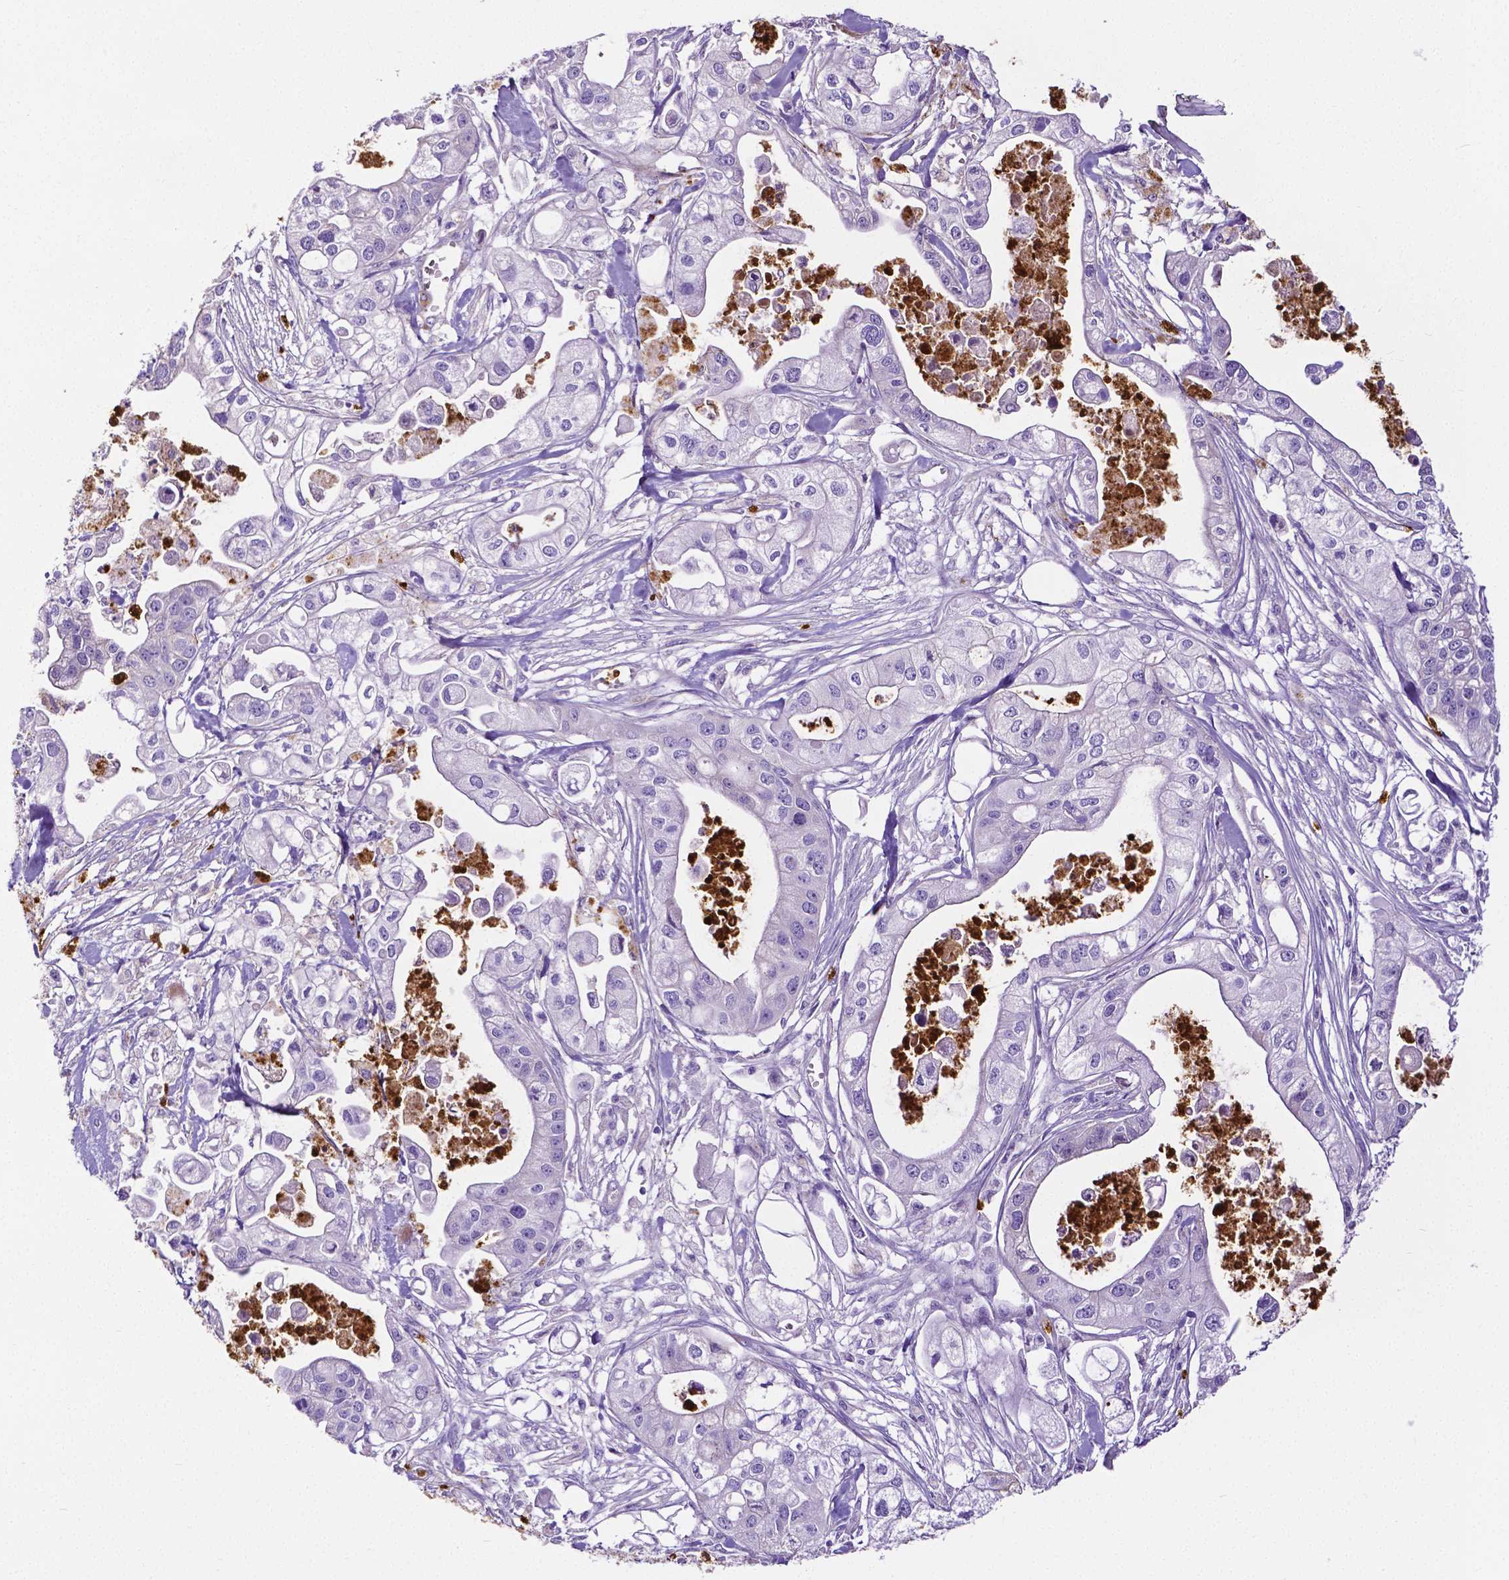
{"staining": {"intensity": "negative", "quantity": "none", "location": "none"}, "tissue": "pancreatic cancer", "cell_type": "Tumor cells", "image_type": "cancer", "snomed": [{"axis": "morphology", "description": "Adenocarcinoma, NOS"}, {"axis": "topography", "description": "Pancreas"}], "caption": "A histopathology image of human pancreatic cancer is negative for staining in tumor cells. Brightfield microscopy of IHC stained with DAB (brown) and hematoxylin (blue), captured at high magnification.", "gene": "MMP9", "patient": {"sex": "male", "age": 70}}